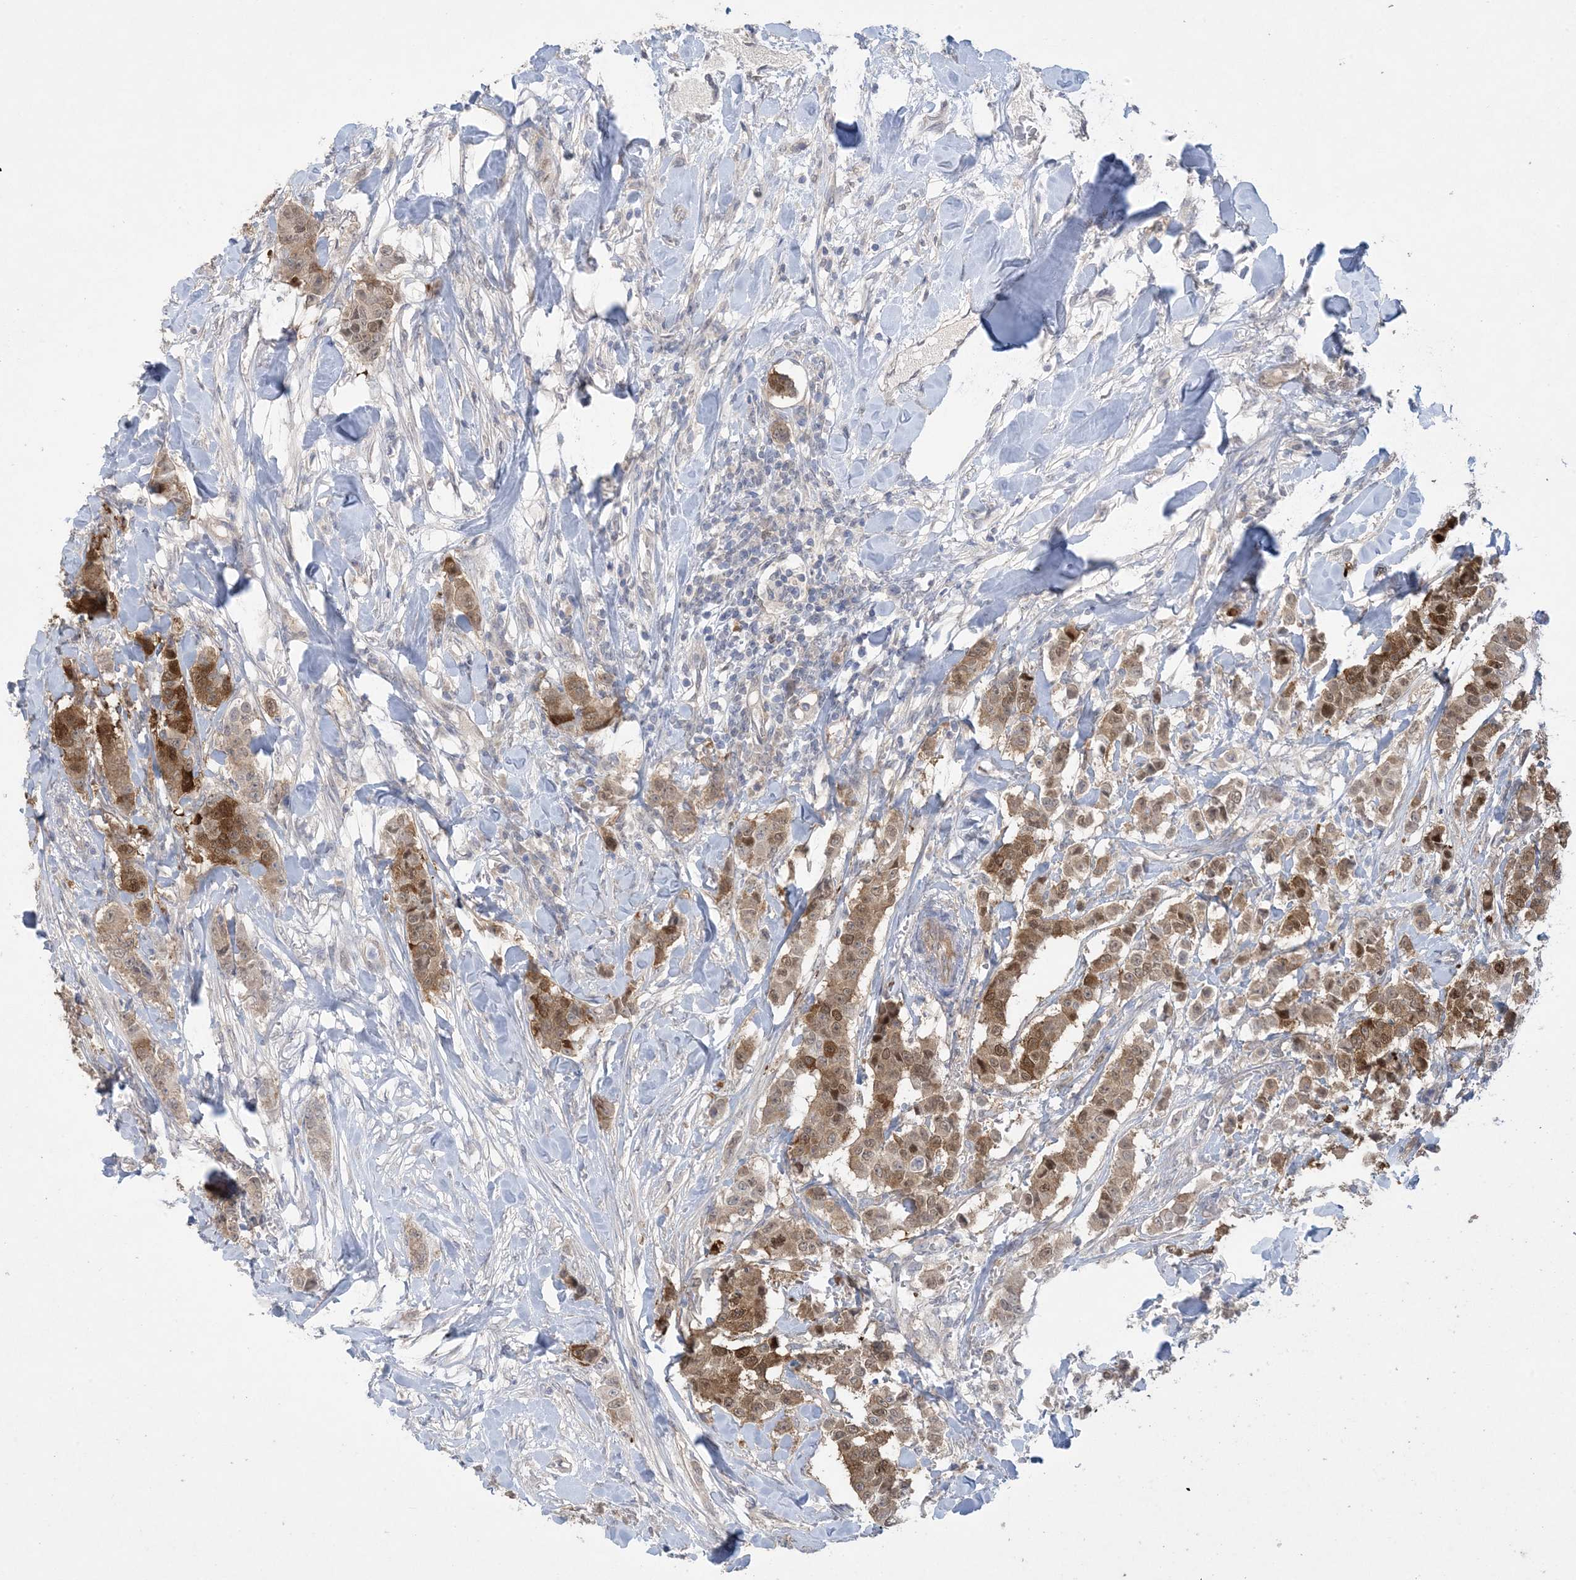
{"staining": {"intensity": "moderate", "quantity": ">75%", "location": "cytoplasmic/membranous,nuclear"}, "tissue": "breast cancer", "cell_type": "Tumor cells", "image_type": "cancer", "snomed": [{"axis": "morphology", "description": "Duct carcinoma"}, {"axis": "topography", "description": "Breast"}], "caption": "Human breast cancer stained with a protein marker shows moderate staining in tumor cells.", "gene": "HMGCS1", "patient": {"sex": "female", "age": 40}}